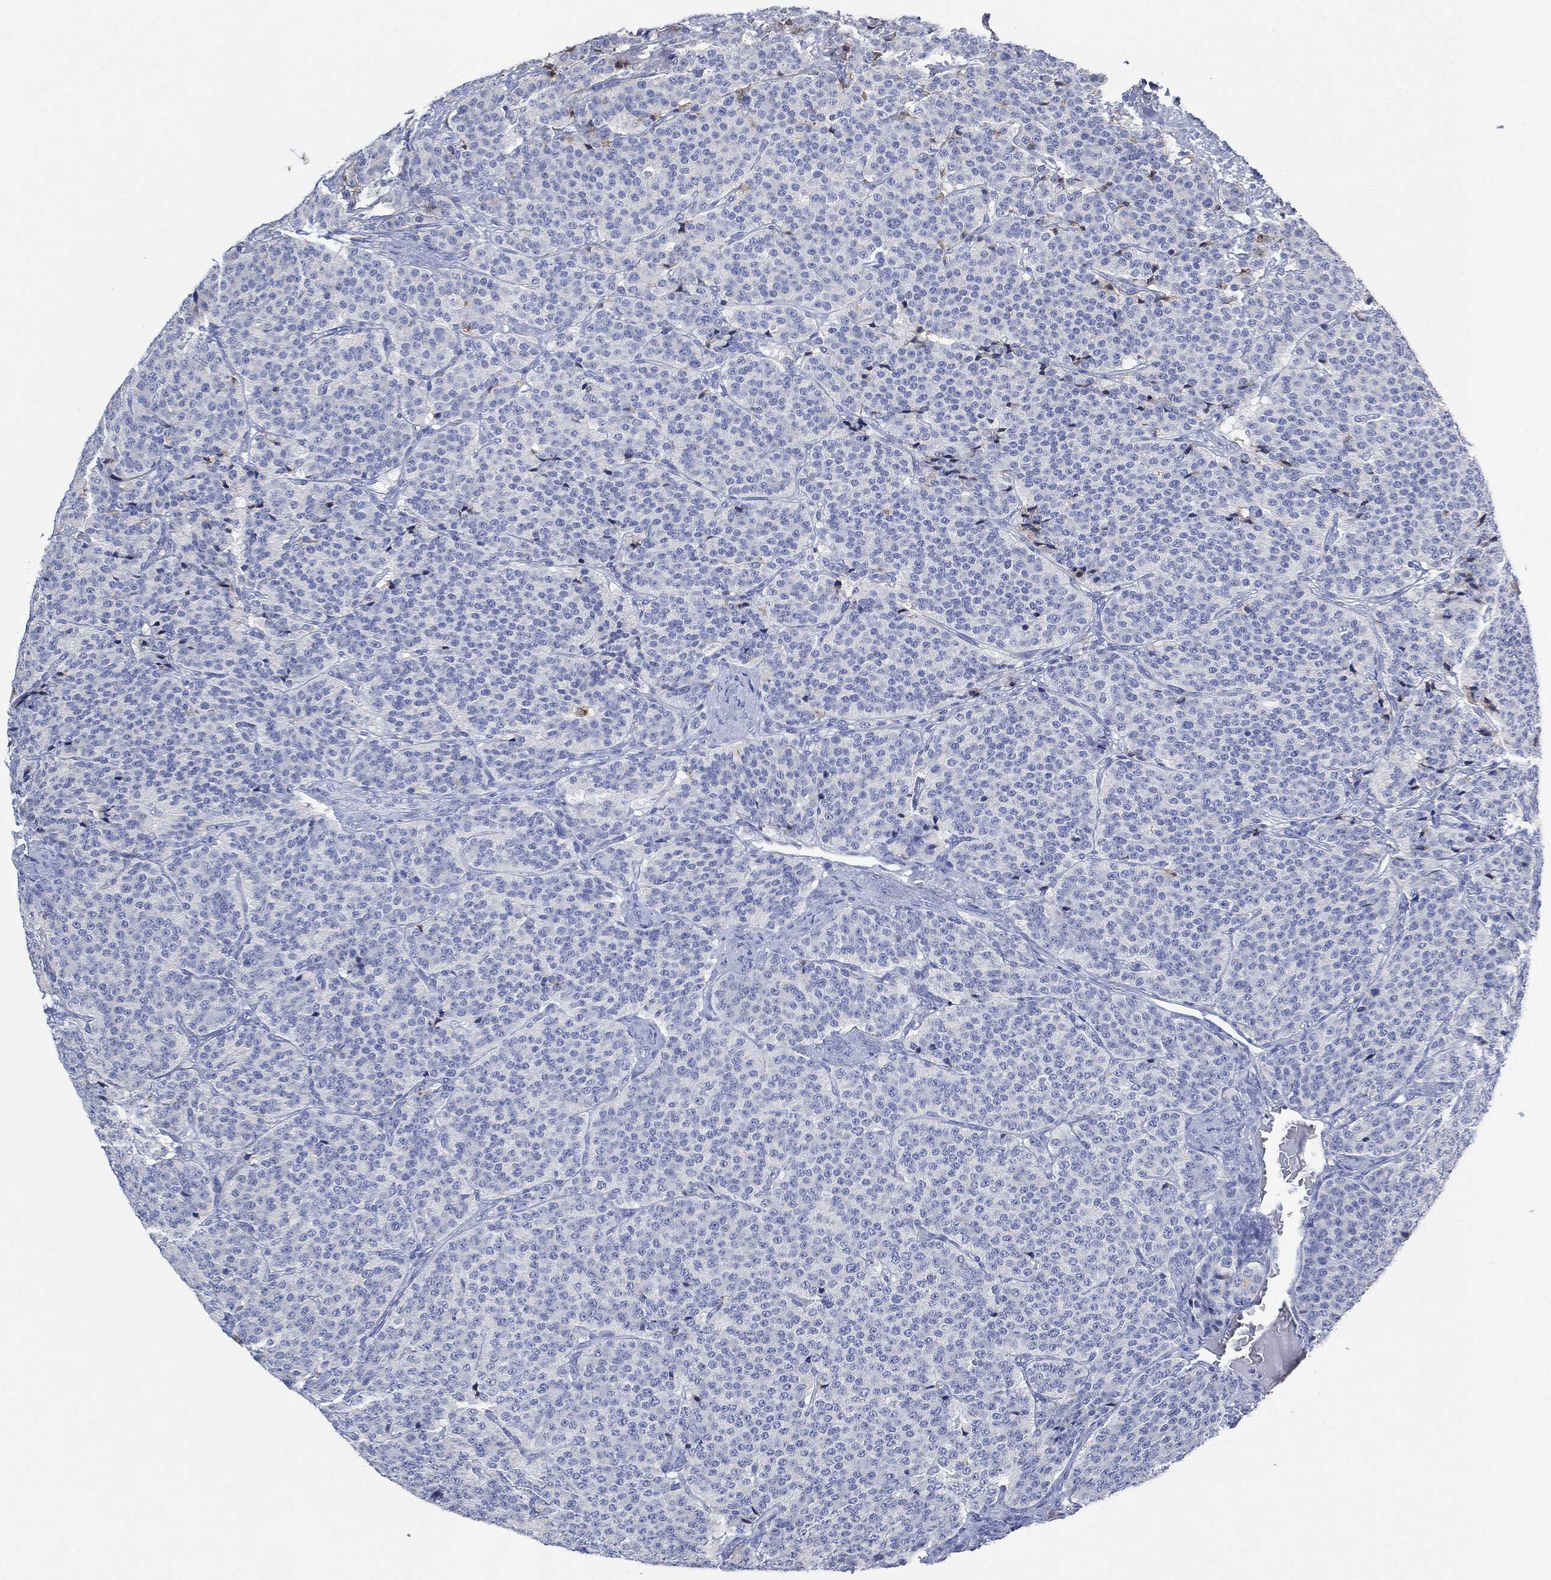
{"staining": {"intensity": "negative", "quantity": "none", "location": "none"}, "tissue": "carcinoid", "cell_type": "Tumor cells", "image_type": "cancer", "snomed": [{"axis": "morphology", "description": "Carcinoid, malignant, NOS"}, {"axis": "topography", "description": "Small intestine"}], "caption": "IHC image of neoplastic tissue: carcinoid stained with DAB (3,3'-diaminobenzidine) shows no significant protein positivity in tumor cells.", "gene": "IGLV6-57", "patient": {"sex": "female", "age": 58}}